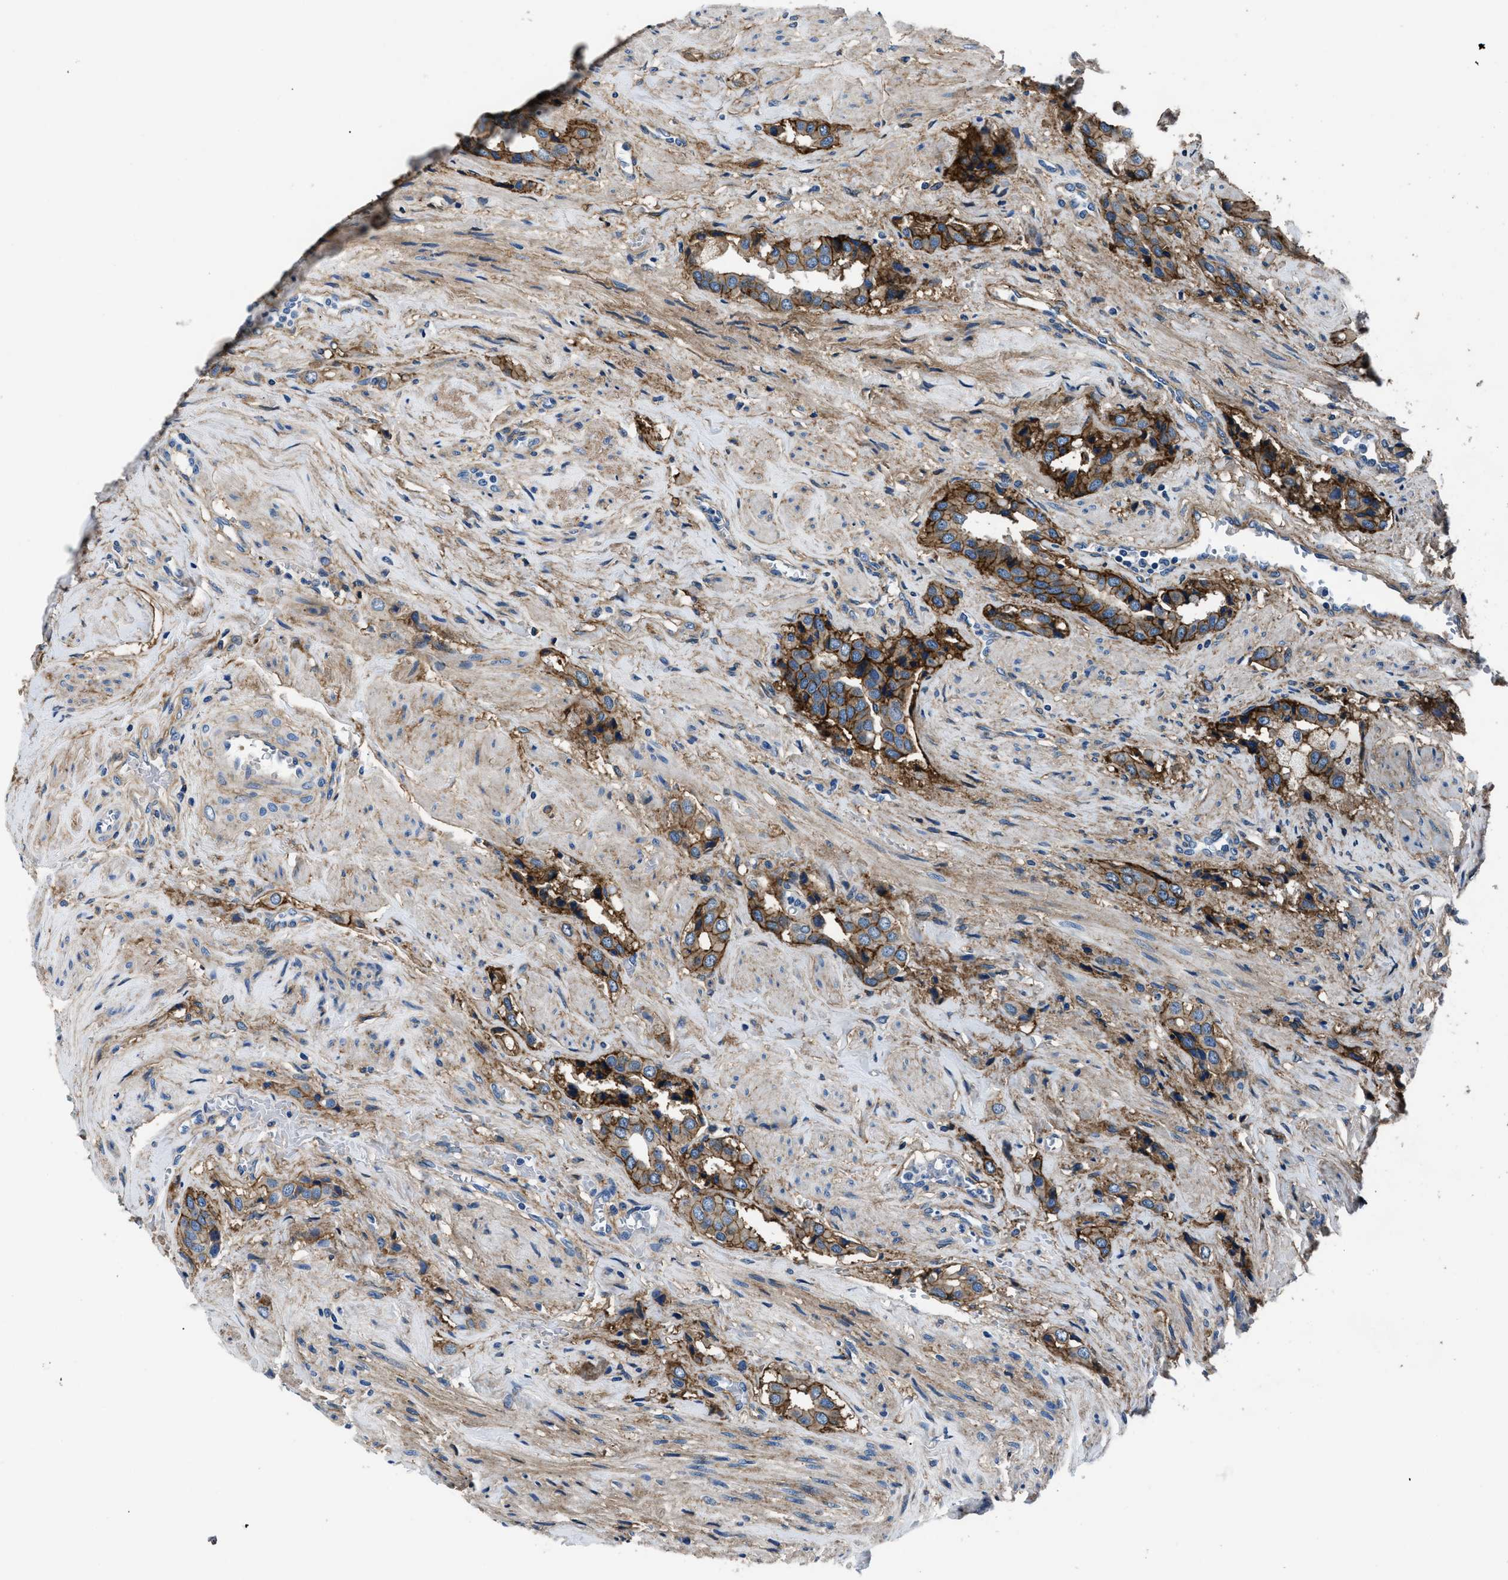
{"staining": {"intensity": "moderate", "quantity": ">75%", "location": "cytoplasmic/membranous"}, "tissue": "prostate cancer", "cell_type": "Tumor cells", "image_type": "cancer", "snomed": [{"axis": "morphology", "description": "Adenocarcinoma, High grade"}, {"axis": "topography", "description": "Prostate"}], "caption": "The photomicrograph exhibits immunohistochemical staining of prostate cancer (high-grade adenocarcinoma). There is moderate cytoplasmic/membranous staining is present in about >75% of tumor cells.", "gene": "CD276", "patient": {"sex": "male", "age": 52}}